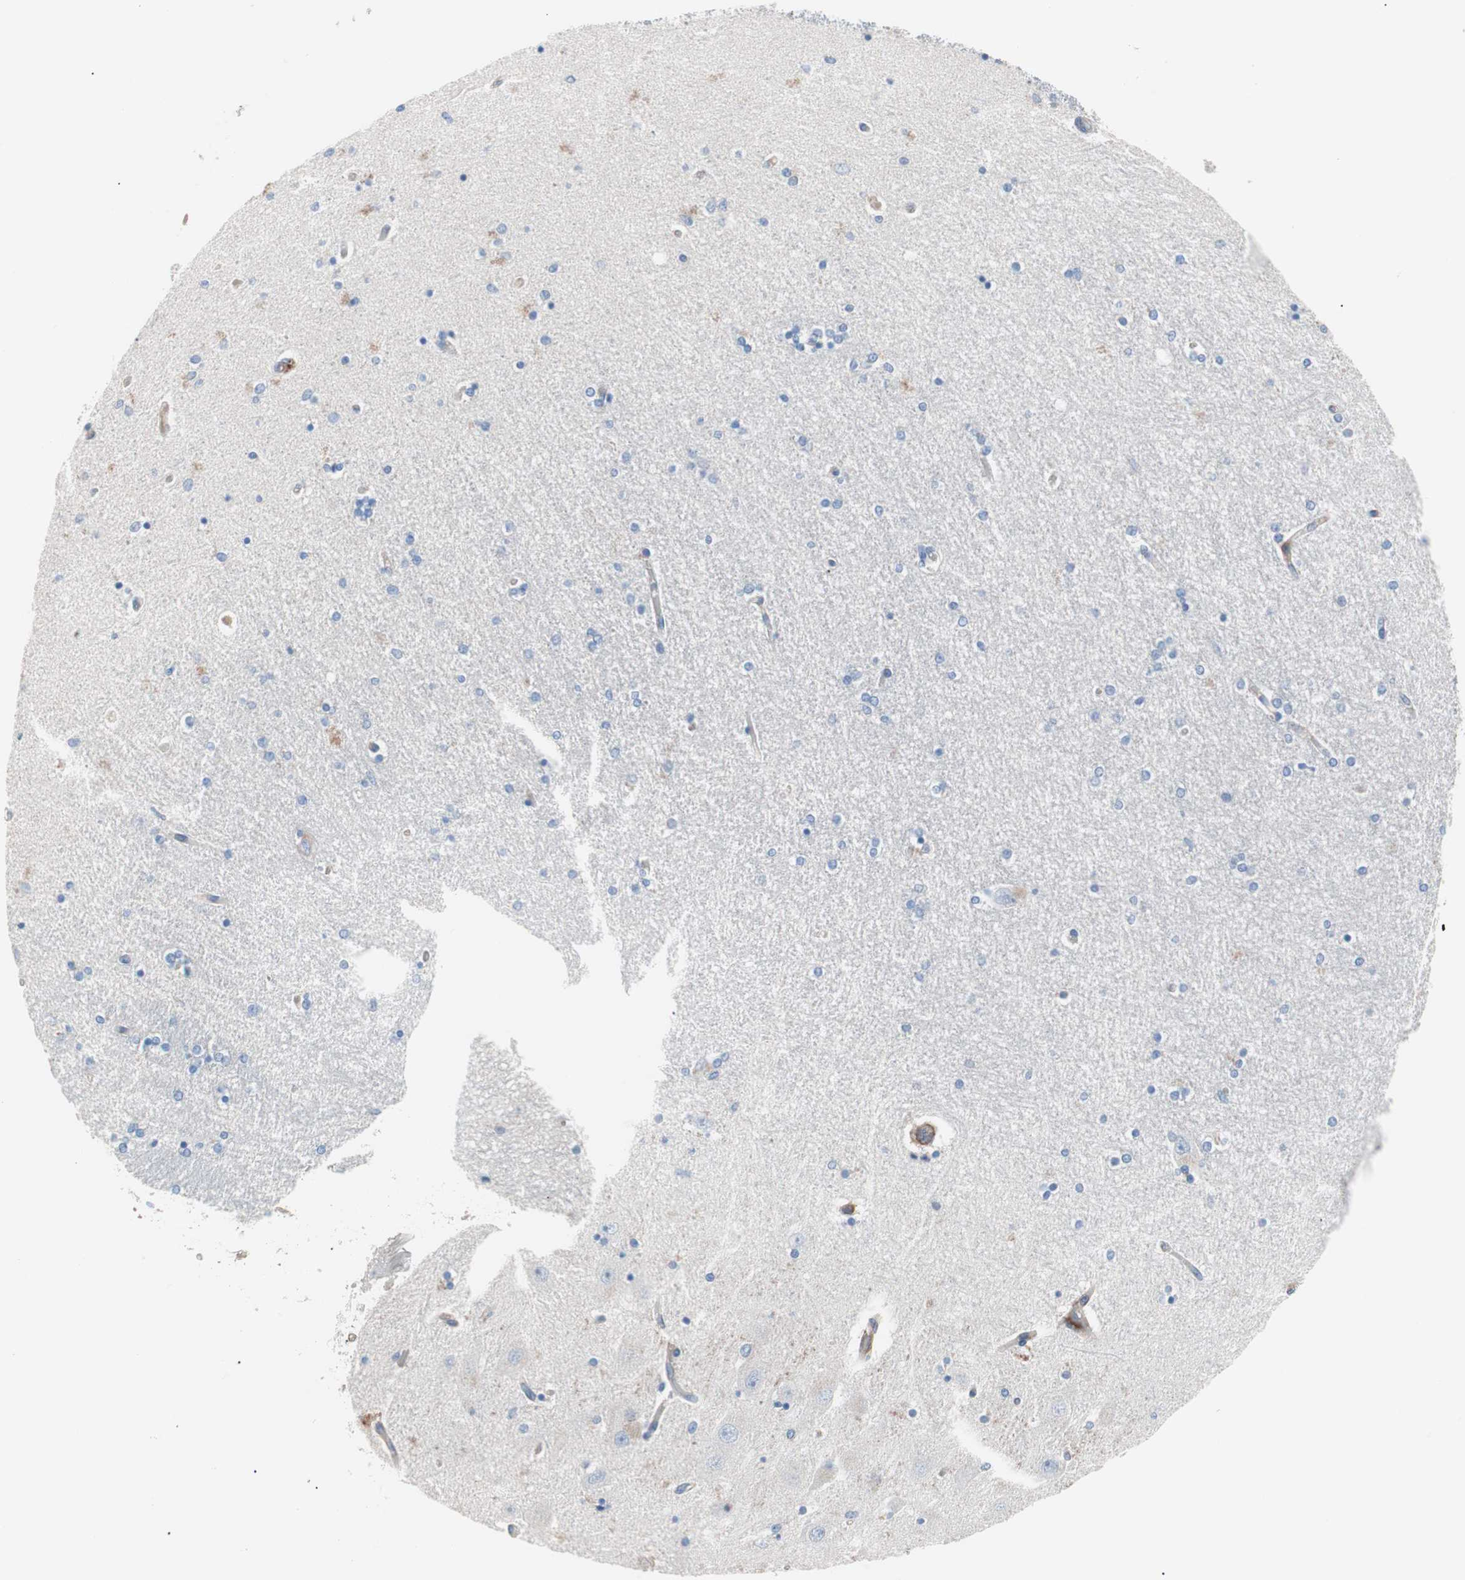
{"staining": {"intensity": "weak", "quantity": "<25%", "location": "cytoplasmic/membranous"}, "tissue": "hippocampus", "cell_type": "Glial cells", "image_type": "normal", "snomed": [{"axis": "morphology", "description": "Normal tissue, NOS"}, {"axis": "topography", "description": "Hippocampus"}], "caption": "High power microscopy micrograph of an immunohistochemistry histopathology image of normal hippocampus, revealing no significant staining in glial cells. (DAB (3,3'-diaminobenzidine) immunohistochemistry with hematoxylin counter stain).", "gene": "GPR160", "patient": {"sex": "female", "age": 54}}